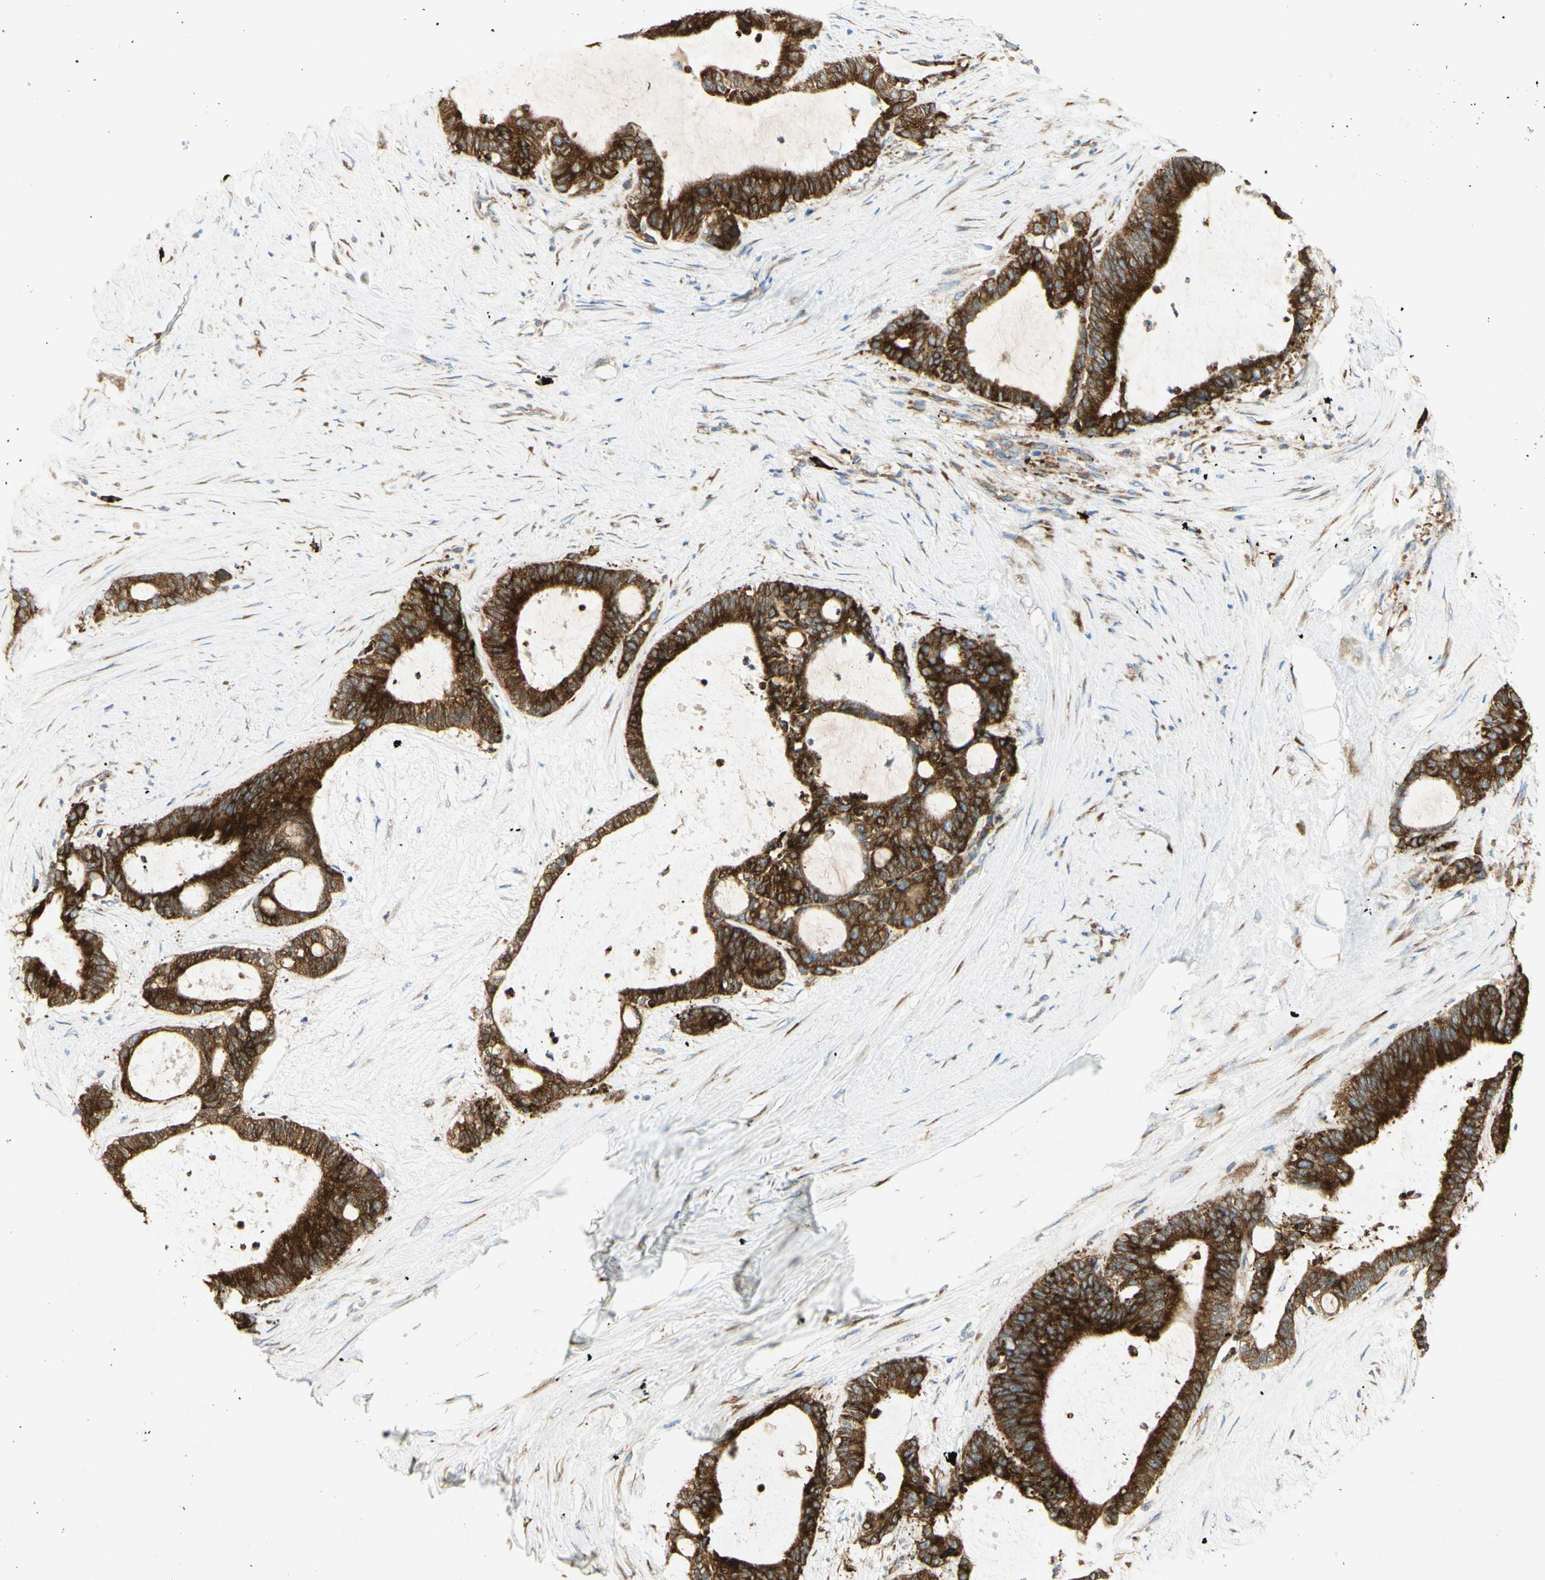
{"staining": {"intensity": "strong", "quantity": ">75%", "location": "cytoplasmic/membranous"}, "tissue": "liver cancer", "cell_type": "Tumor cells", "image_type": "cancer", "snomed": [{"axis": "morphology", "description": "Cholangiocarcinoma"}, {"axis": "topography", "description": "Liver"}], "caption": "This image exhibits liver cancer stained with IHC to label a protein in brown. The cytoplasmic/membranous of tumor cells show strong positivity for the protein. Nuclei are counter-stained blue.", "gene": "MANF", "patient": {"sex": "female", "age": 73}}